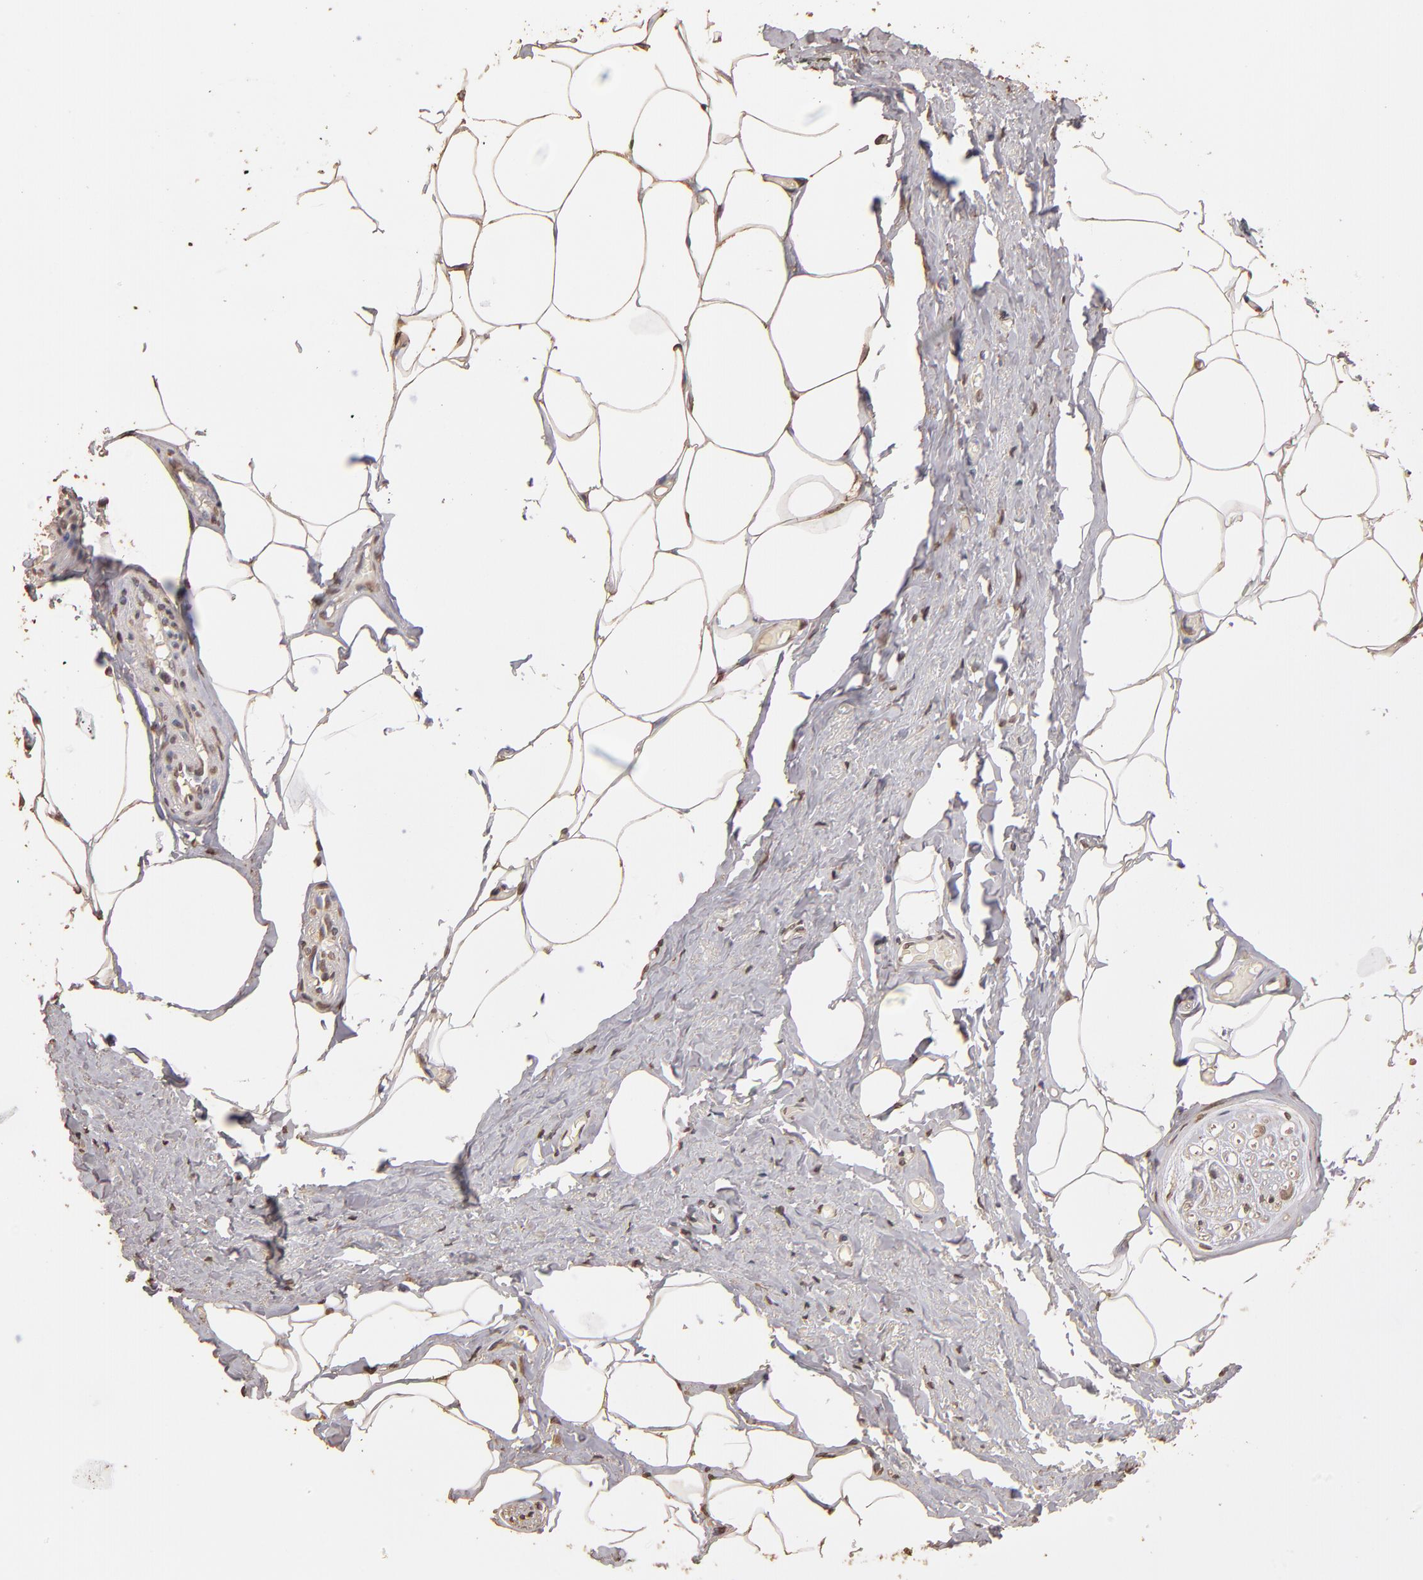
{"staining": {"intensity": "weak", "quantity": ">75%", "location": "cytoplasmic/membranous"}, "tissue": "adipose tissue", "cell_type": "Adipocytes", "image_type": "normal", "snomed": [{"axis": "morphology", "description": "Normal tissue, NOS"}, {"axis": "topography", "description": "Soft tissue"}, {"axis": "topography", "description": "Peripheral nerve tissue"}], "caption": "High-power microscopy captured an IHC image of unremarkable adipose tissue, revealing weak cytoplasmic/membranous positivity in about >75% of adipocytes.", "gene": "OPHN1", "patient": {"sex": "female", "age": 68}}